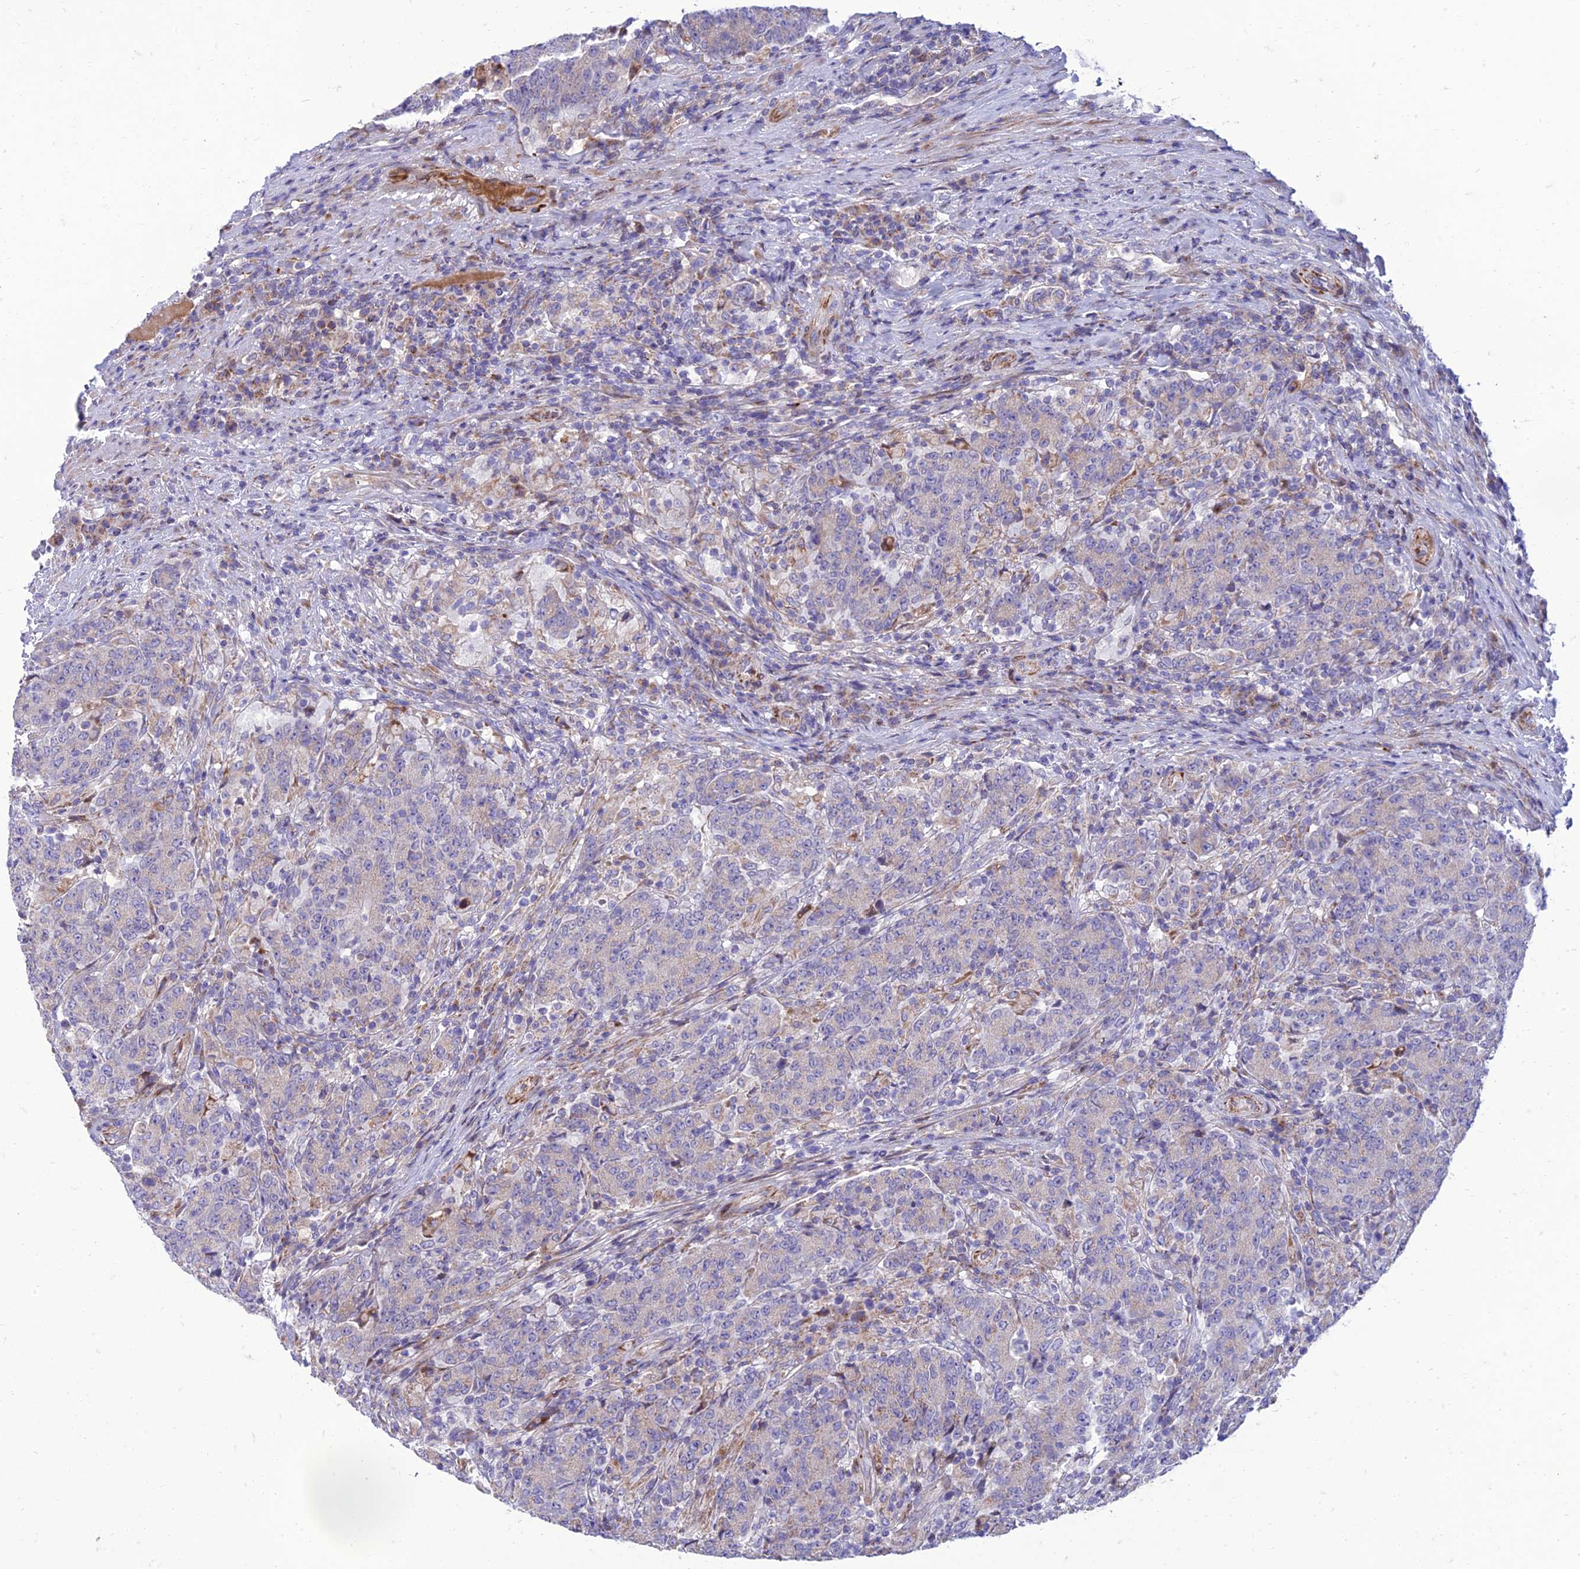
{"staining": {"intensity": "negative", "quantity": "none", "location": "none"}, "tissue": "colorectal cancer", "cell_type": "Tumor cells", "image_type": "cancer", "snomed": [{"axis": "morphology", "description": "Adenocarcinoma, NOS"}, {"axis": "topography", "description": "Colon"}], "caption": "IHC histopathology image of neoplastic tissue: colorectal cancer (adenocarcinoma) stained with DAB demonstrates no significant protein staining in tumor cells.", "gene": "SEL1L3", "patient": {"sex": "female", "age": 75}}